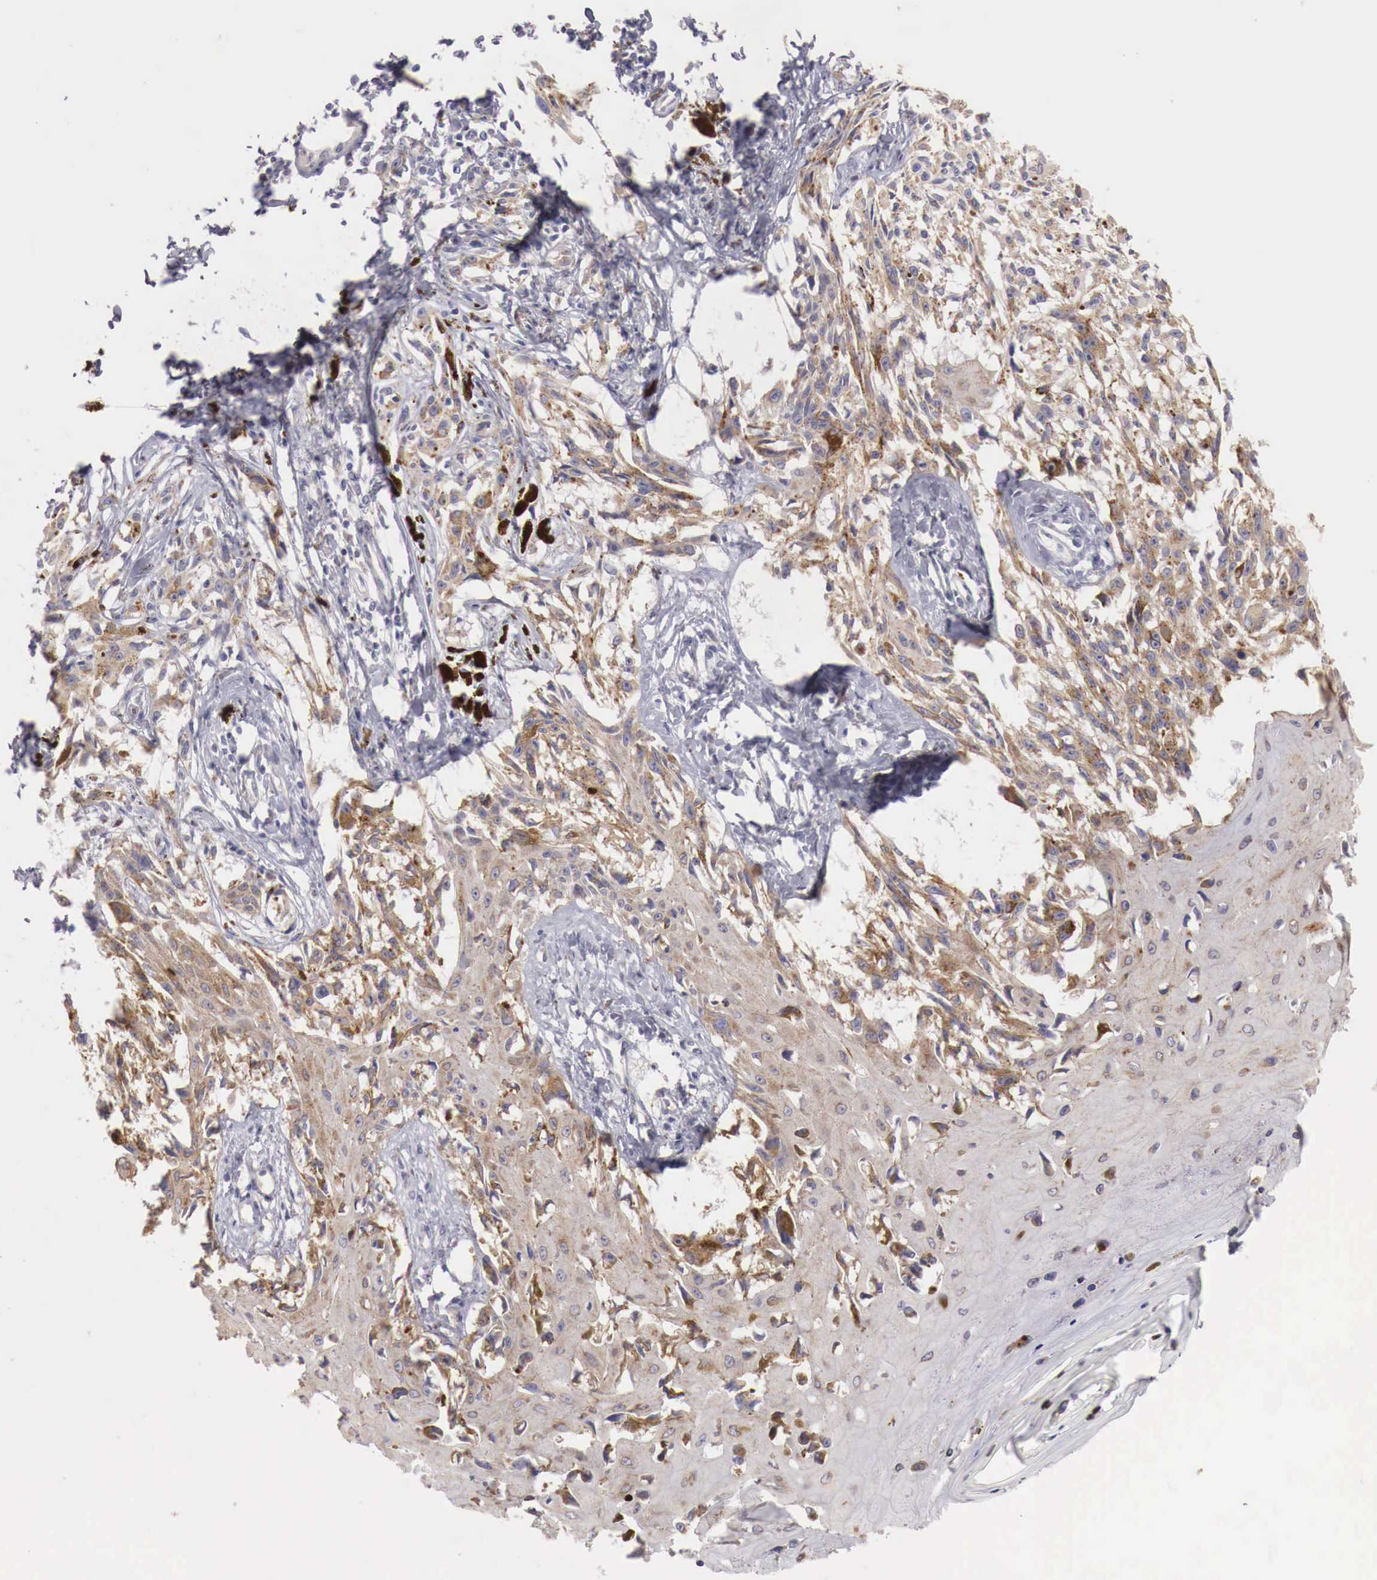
{"staining": {"intensity": "moderate", "quantity": ">75%", "location": "cytoplasmic/membranous"}, "tissue": "melanoma", "cell_type": "Tumor cells", "image_type": "cancer", "snomed": [{"axis": "morphology", "description": "Malignant melanoma, NOS"}, {"axis": "topography", "description": "Skin"}], "caption": "Malignant melanoma tissue displays moderate cytoplasmic/membranous positivity in about >75% of tumor cells", "gene": "NSDHL", "patient": {"sex": "female", "age": 82}}